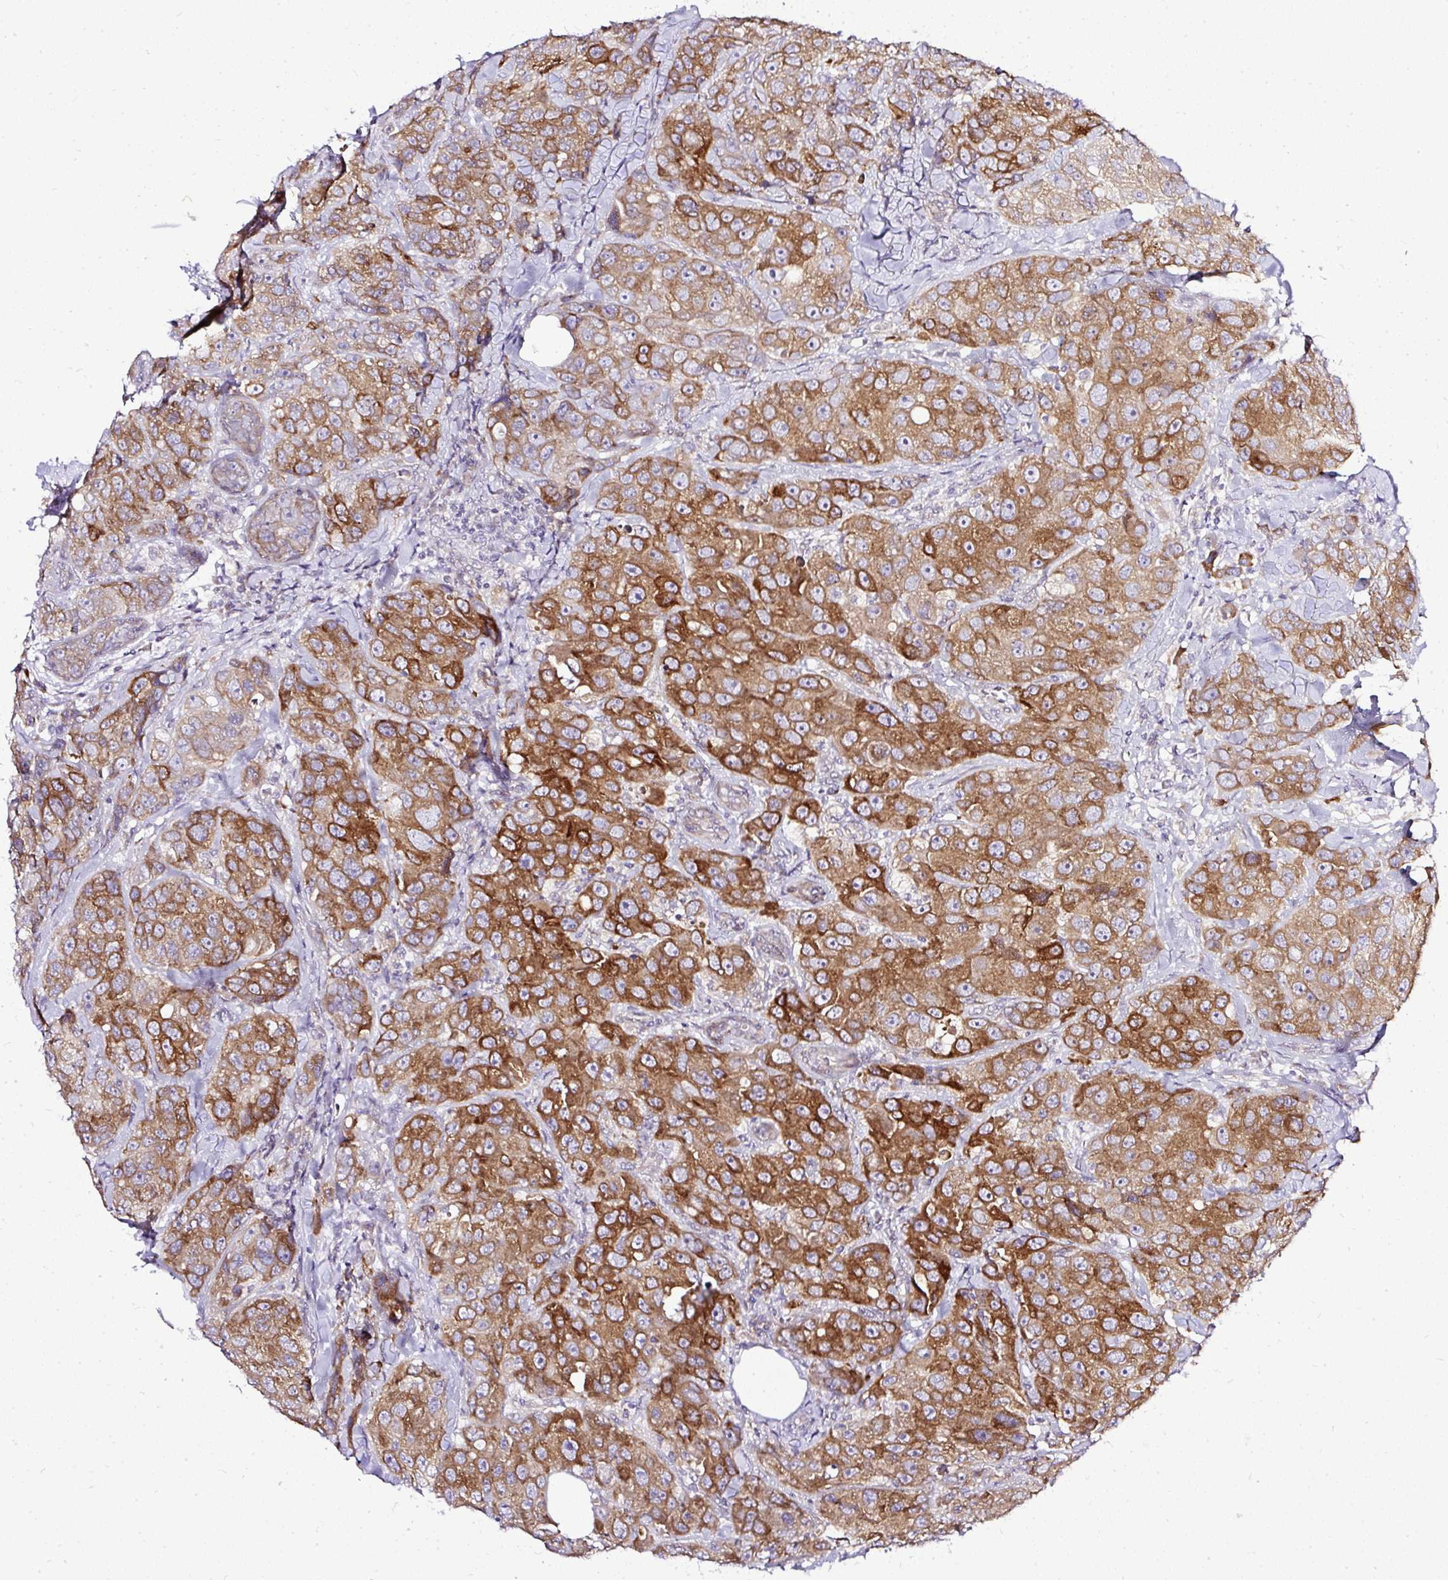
{"staining": {"intensity": "strong", "quantity": "25%-75%", "location": "cytoplasmic/membranous"}, "tissue": "breast cancer", "cell_type": "Tumor cells", "image_type": "cancer", "snomed": [{"axis": "morphology", "description": "Duct carcinoma"}, {"axis": "topography", "description": "Breast"}], "caption": "Immunohistochemistry photomicrograph of neoplastic tissue: human intraductal carcinoma (breast) stained using immunohistochemistry (IHC) demonstrates high levels of strong protein expression localized specifically in the cytoplasmic/membranous of tumor cells, appearing as a cytoplasmic/membranous brown color.", "gene": "AMFR", "patient": {"sex": "female", "age": 43}}